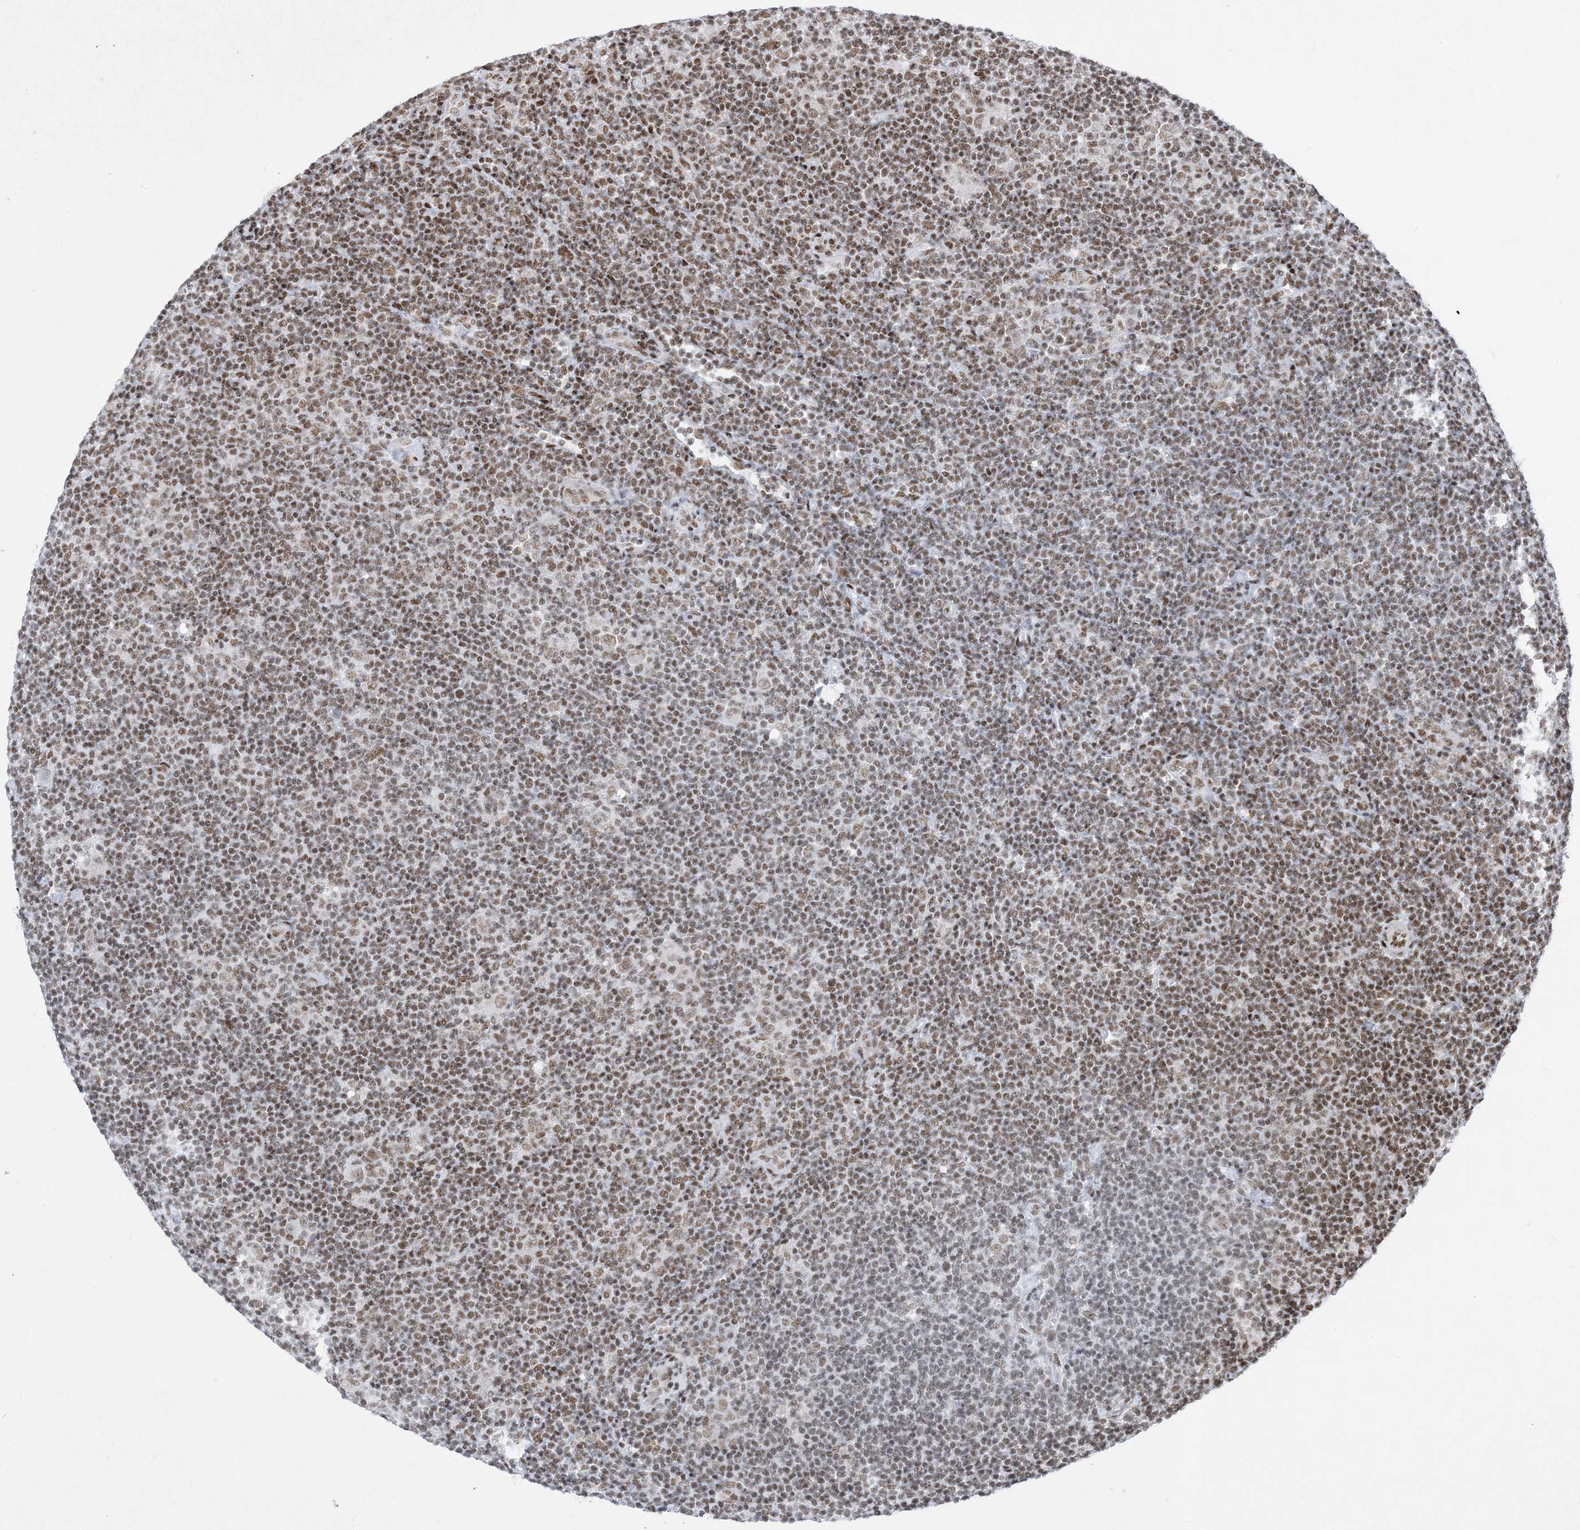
{"staining": {"intensity": "moderate", "quantity": ">75%", "location": "nuclear"}, "tissue": "lymphoma", "cell_type": "Tumor cells", "image_type": "cancer", "snomed": [{"axis": "morphology", "description": "Hodgkin's disease, NOS"}, {"axis": "topography", "description": "Lymph node"}], "caption": "Immunohistochemical staining of lymphoma exhibits medium levels of moderate nuclear protein positivity in approximately >75% of tumor cells. (DAB IHC, brown staining for protein, blue staining for nuclei).", "gene": "PKNOX2", "patient": {"sex": "female", "age": 57}}